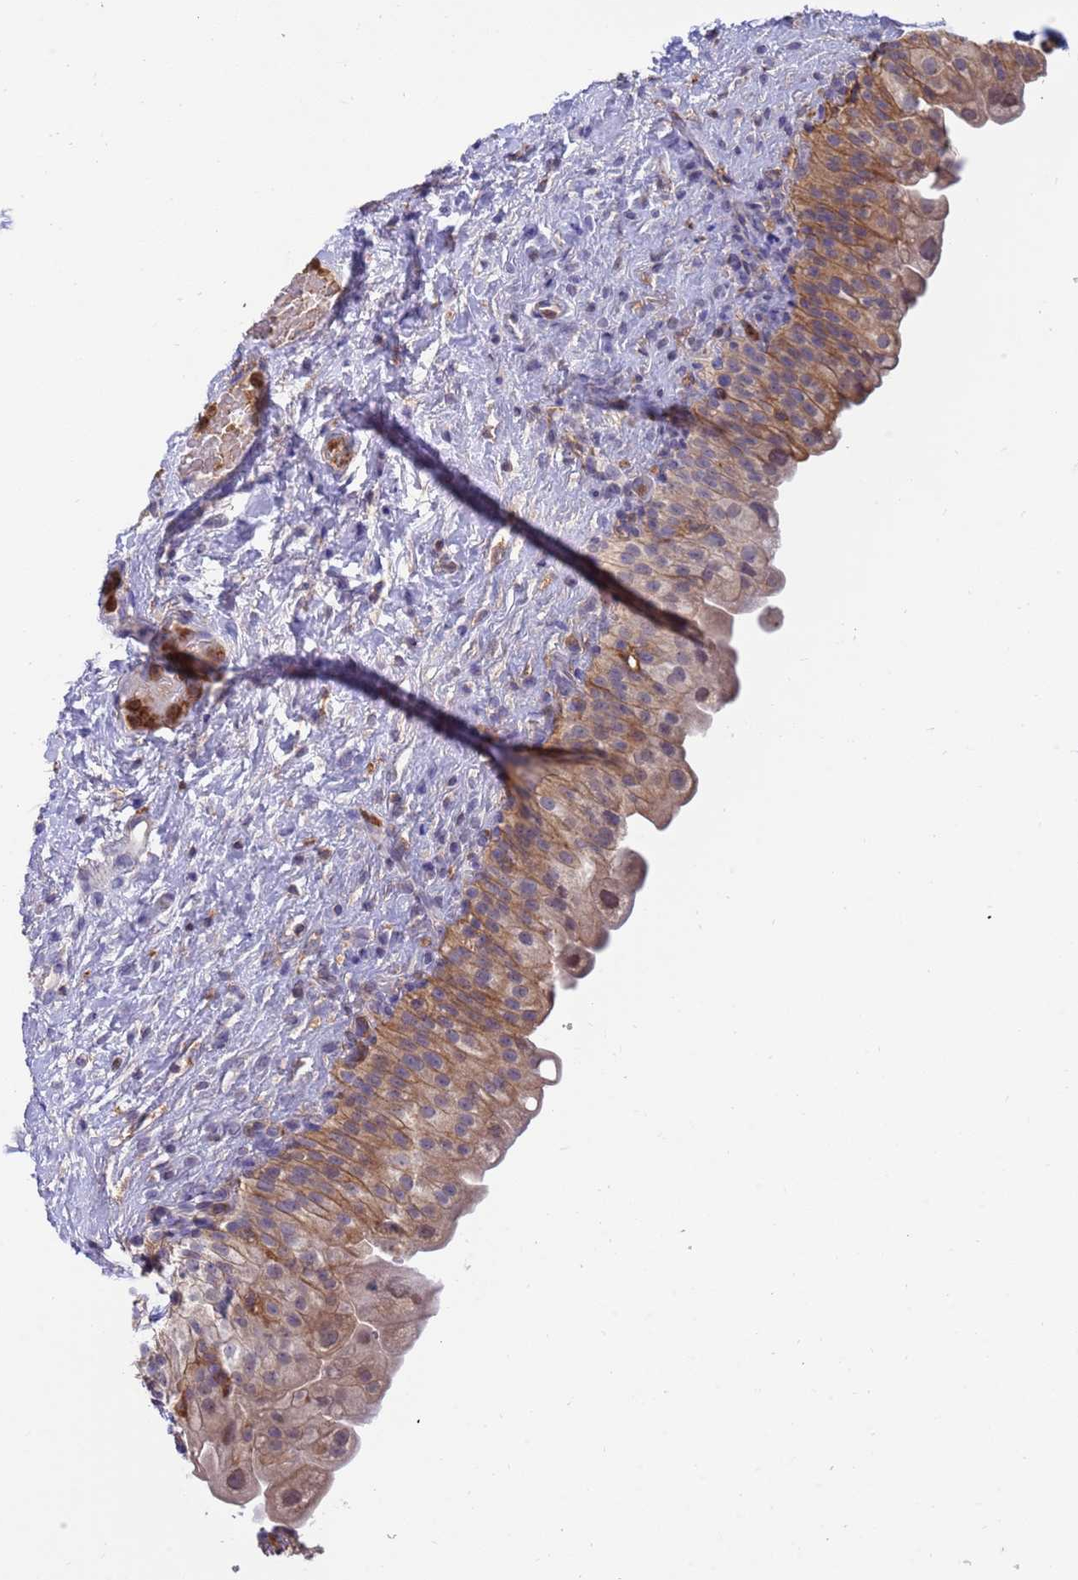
{"staining": {"intensity": "moderate", "quantity": ">75%", "location": "cytoplasmic/membranous"}, "tissue": "urinary bladder", "cell_type": "Urothelial cells", "image_type": "normal", "snomed": [{"axis": "morphology", "description": "Normal tissue, NOS"}, {"axis": "topography", "description": "Urinary bladder"}], "caption": "Urothelial cells demonstrate medium levels of moderate cytoplasmic/membranous expression in approximately >75% of cells in benign human urinary bladder.", "gene": "AMPD3", "patient": {"sex": "female", "age": 27}}